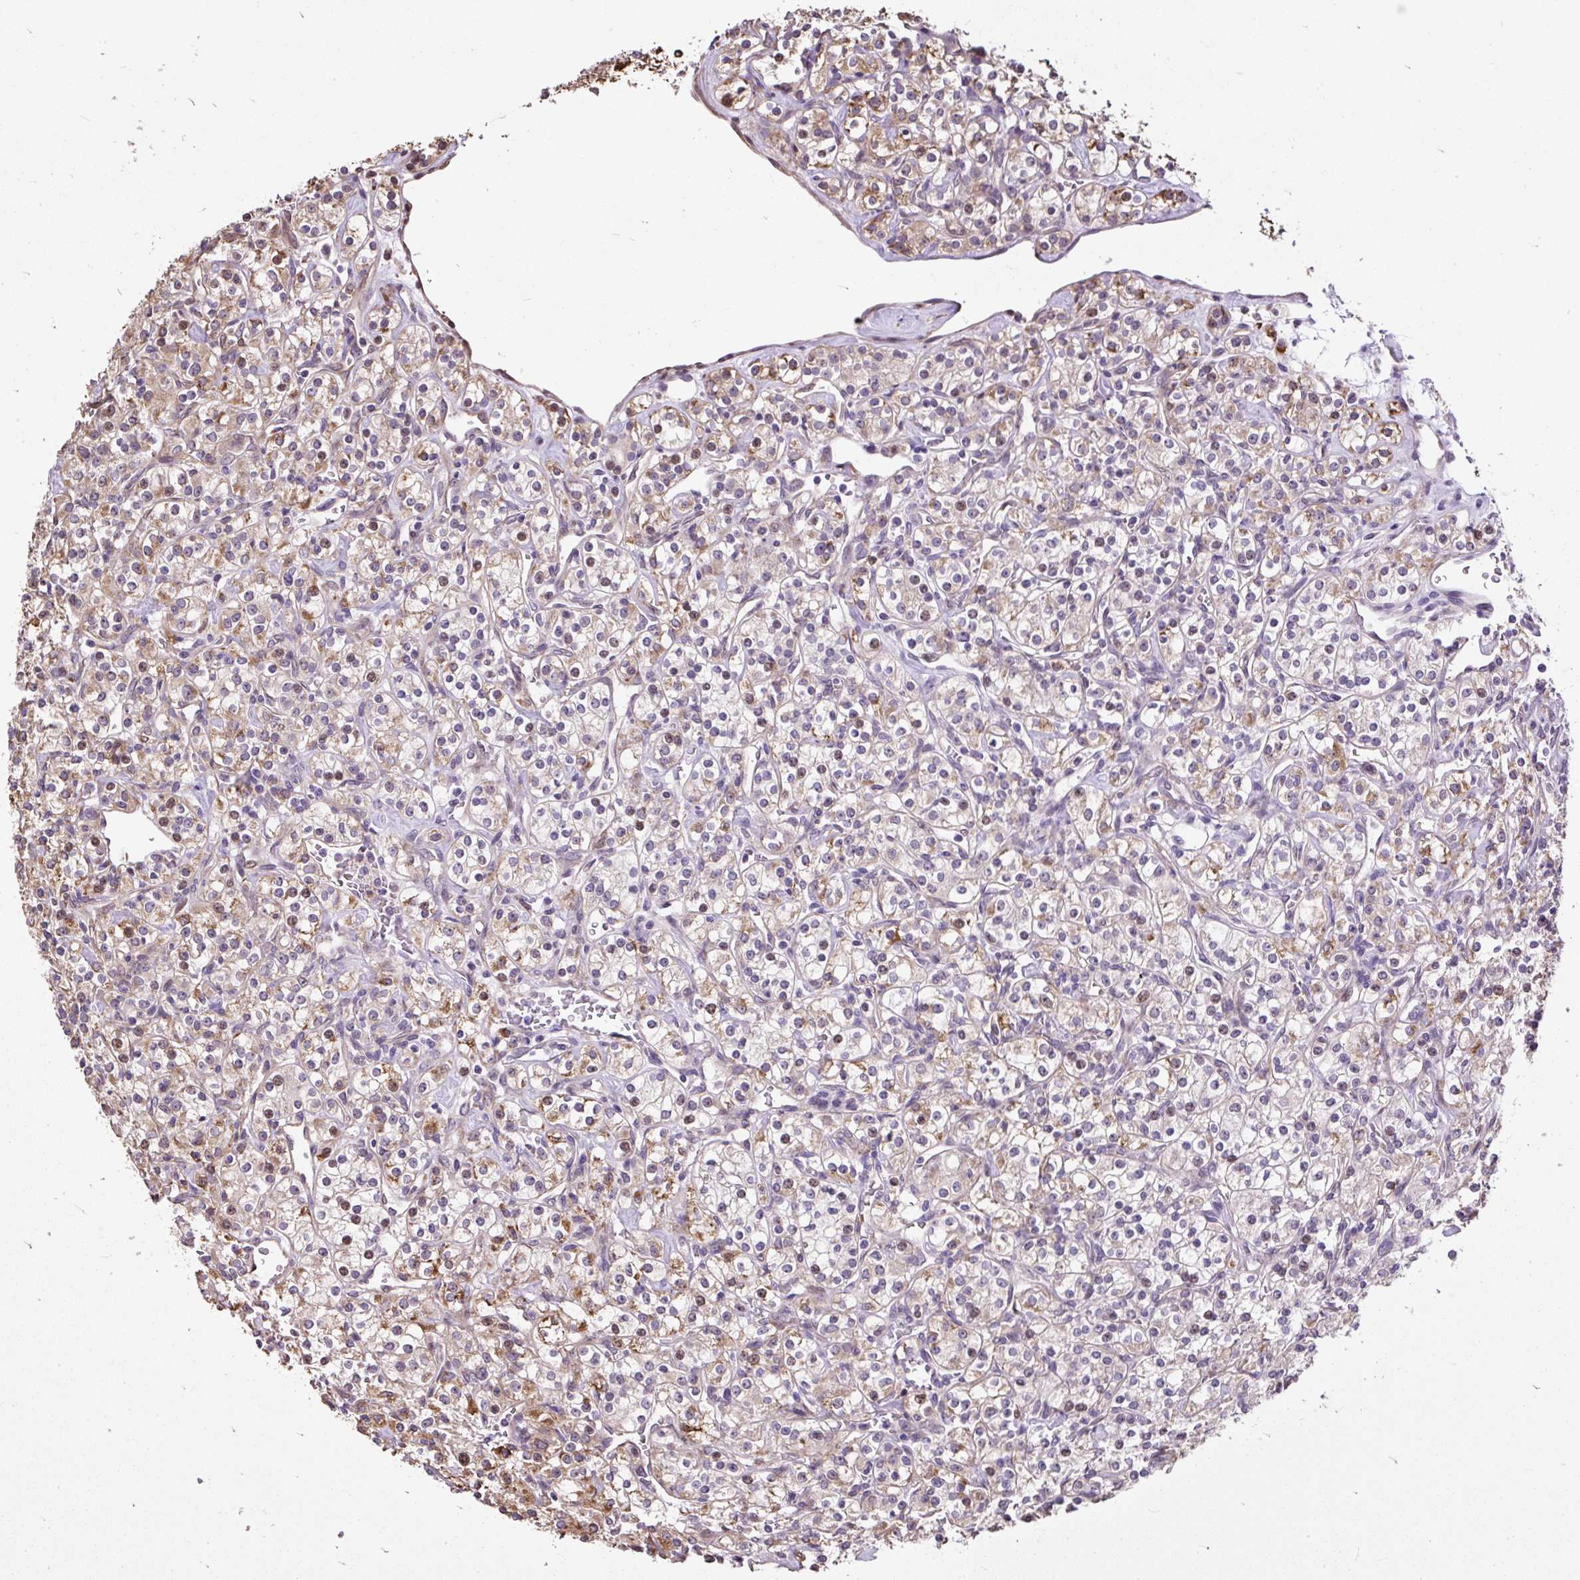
{"staining": {"intensity": "weak", "quantity": "25%-75%", "location": "cytoplasmic/membranous,nuclear"}, "tissue": "renal cancer", "cell_type": "Tumor cells", "image_type": "cancer", "snomed": [{"axis": "morphology", "description": "Adenocarcinoma, NOS"}, {"axis": "topography", "description": "Kidney"}], "caption": "Adenocarcinoma (renal) stained for a protein (brown) reveals weak cytoplasmic/membranous and nuclear positive staining in about 25%-75% of tumor cells.", "gene": "PUS7L", "patient": {"sex": "male", "age": 77}}